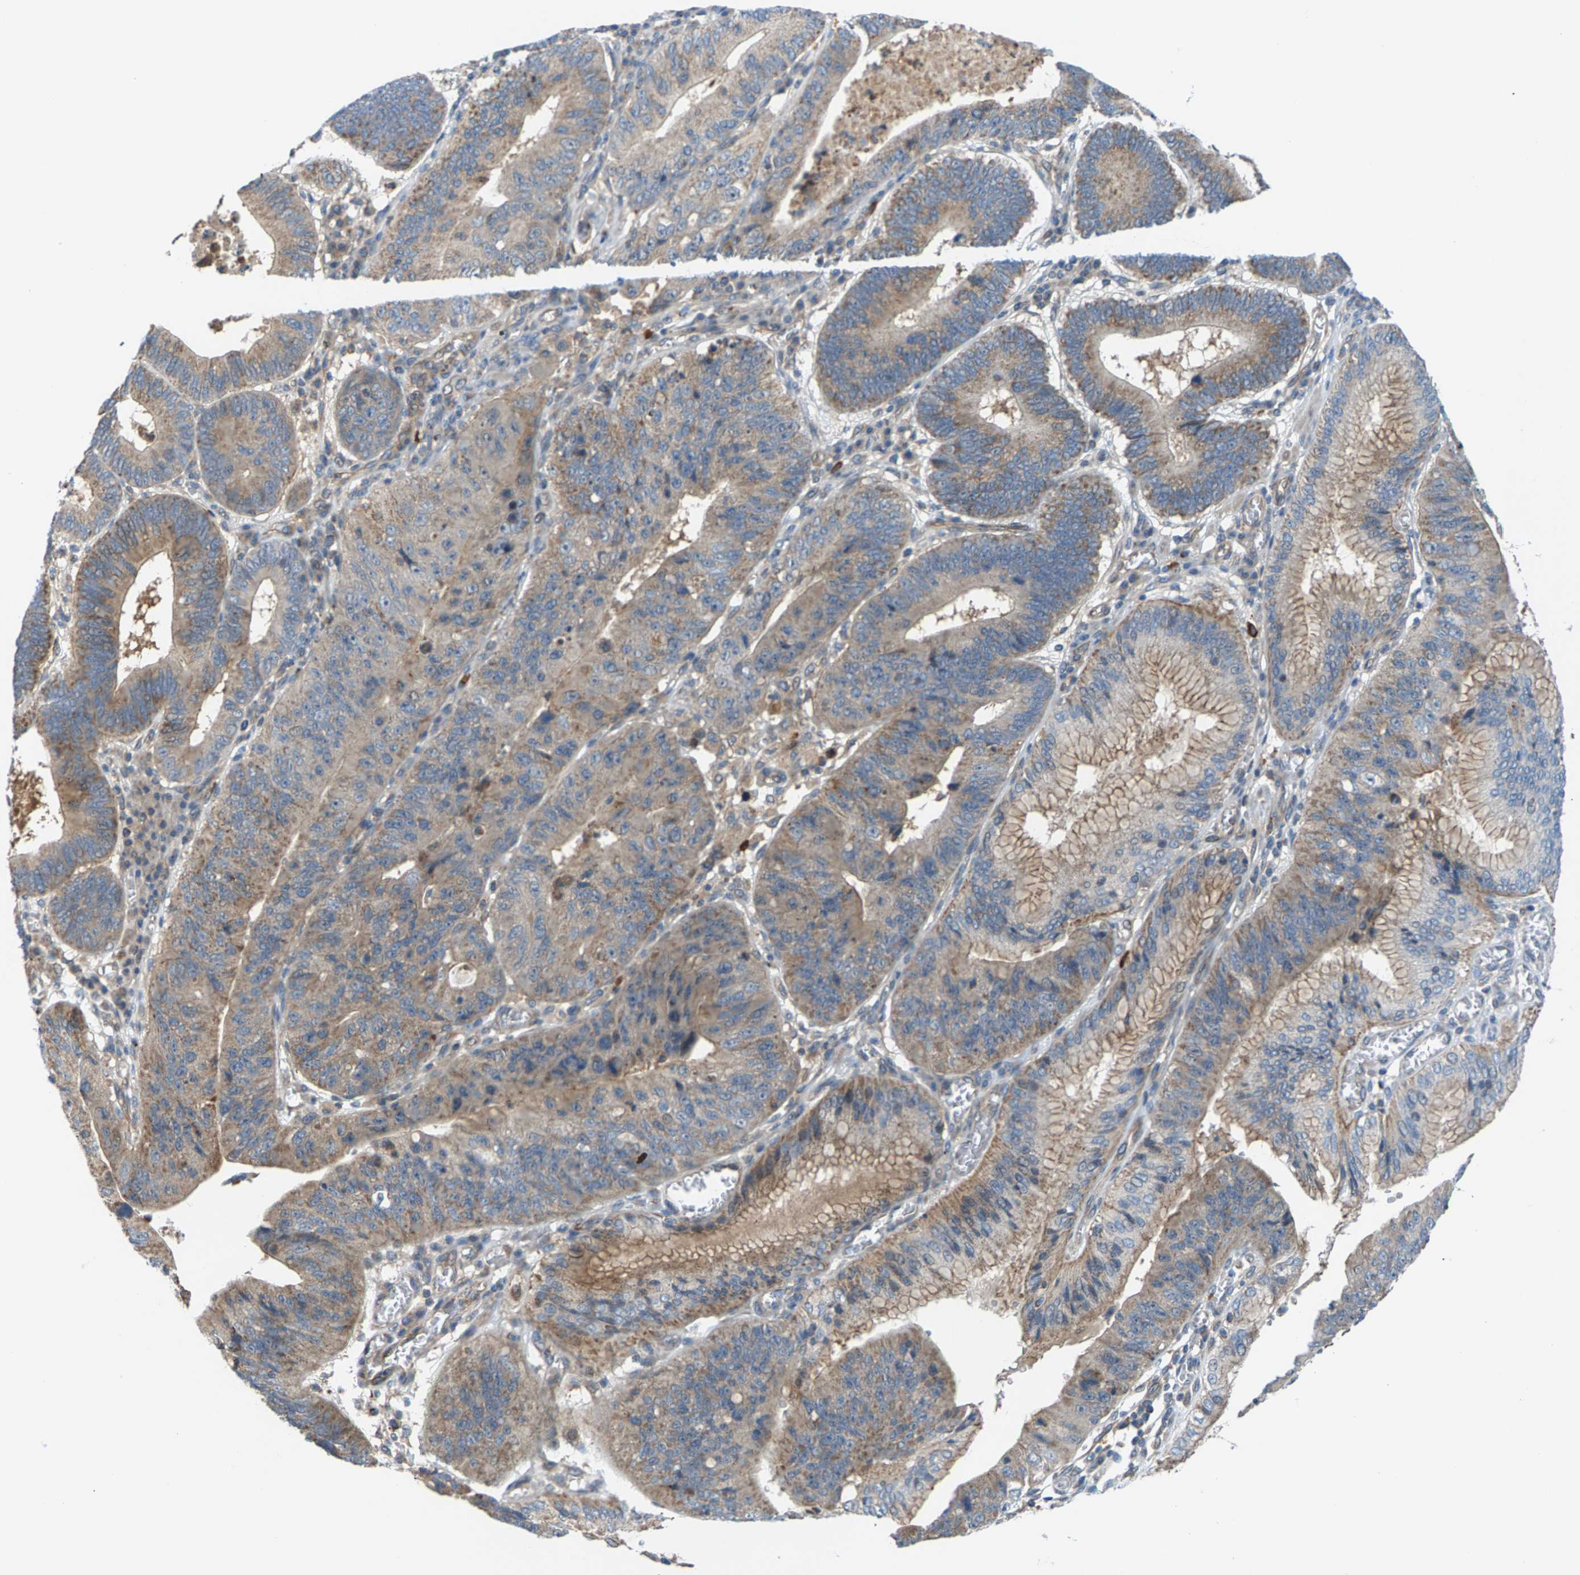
{"staining": {"intensity": "moderate", "quantity": "25%-75%", "location": "cytoplasmic/membranous"}, "tissue": "stomach cancer", "cell_type": "Tumor cells", "image_type": "cancer", "snomed": [{"axis": "morphology", "description": "Adenocarcinoma, NOS"}, {"axis": "topography", "description": "Stomach"}], "caption": "High-magnification brightfield microscopy of adenocarcinoma (stomach) stained with DAB (brown) and counterstained with hematoxylin (blue). tumor cells exhibit moderate cytoplasmic/membranous expression is appreciated in approximately25%-75% of cells.", "gene": "PDCL", "patient": {"sex": "male", "age": 59}}